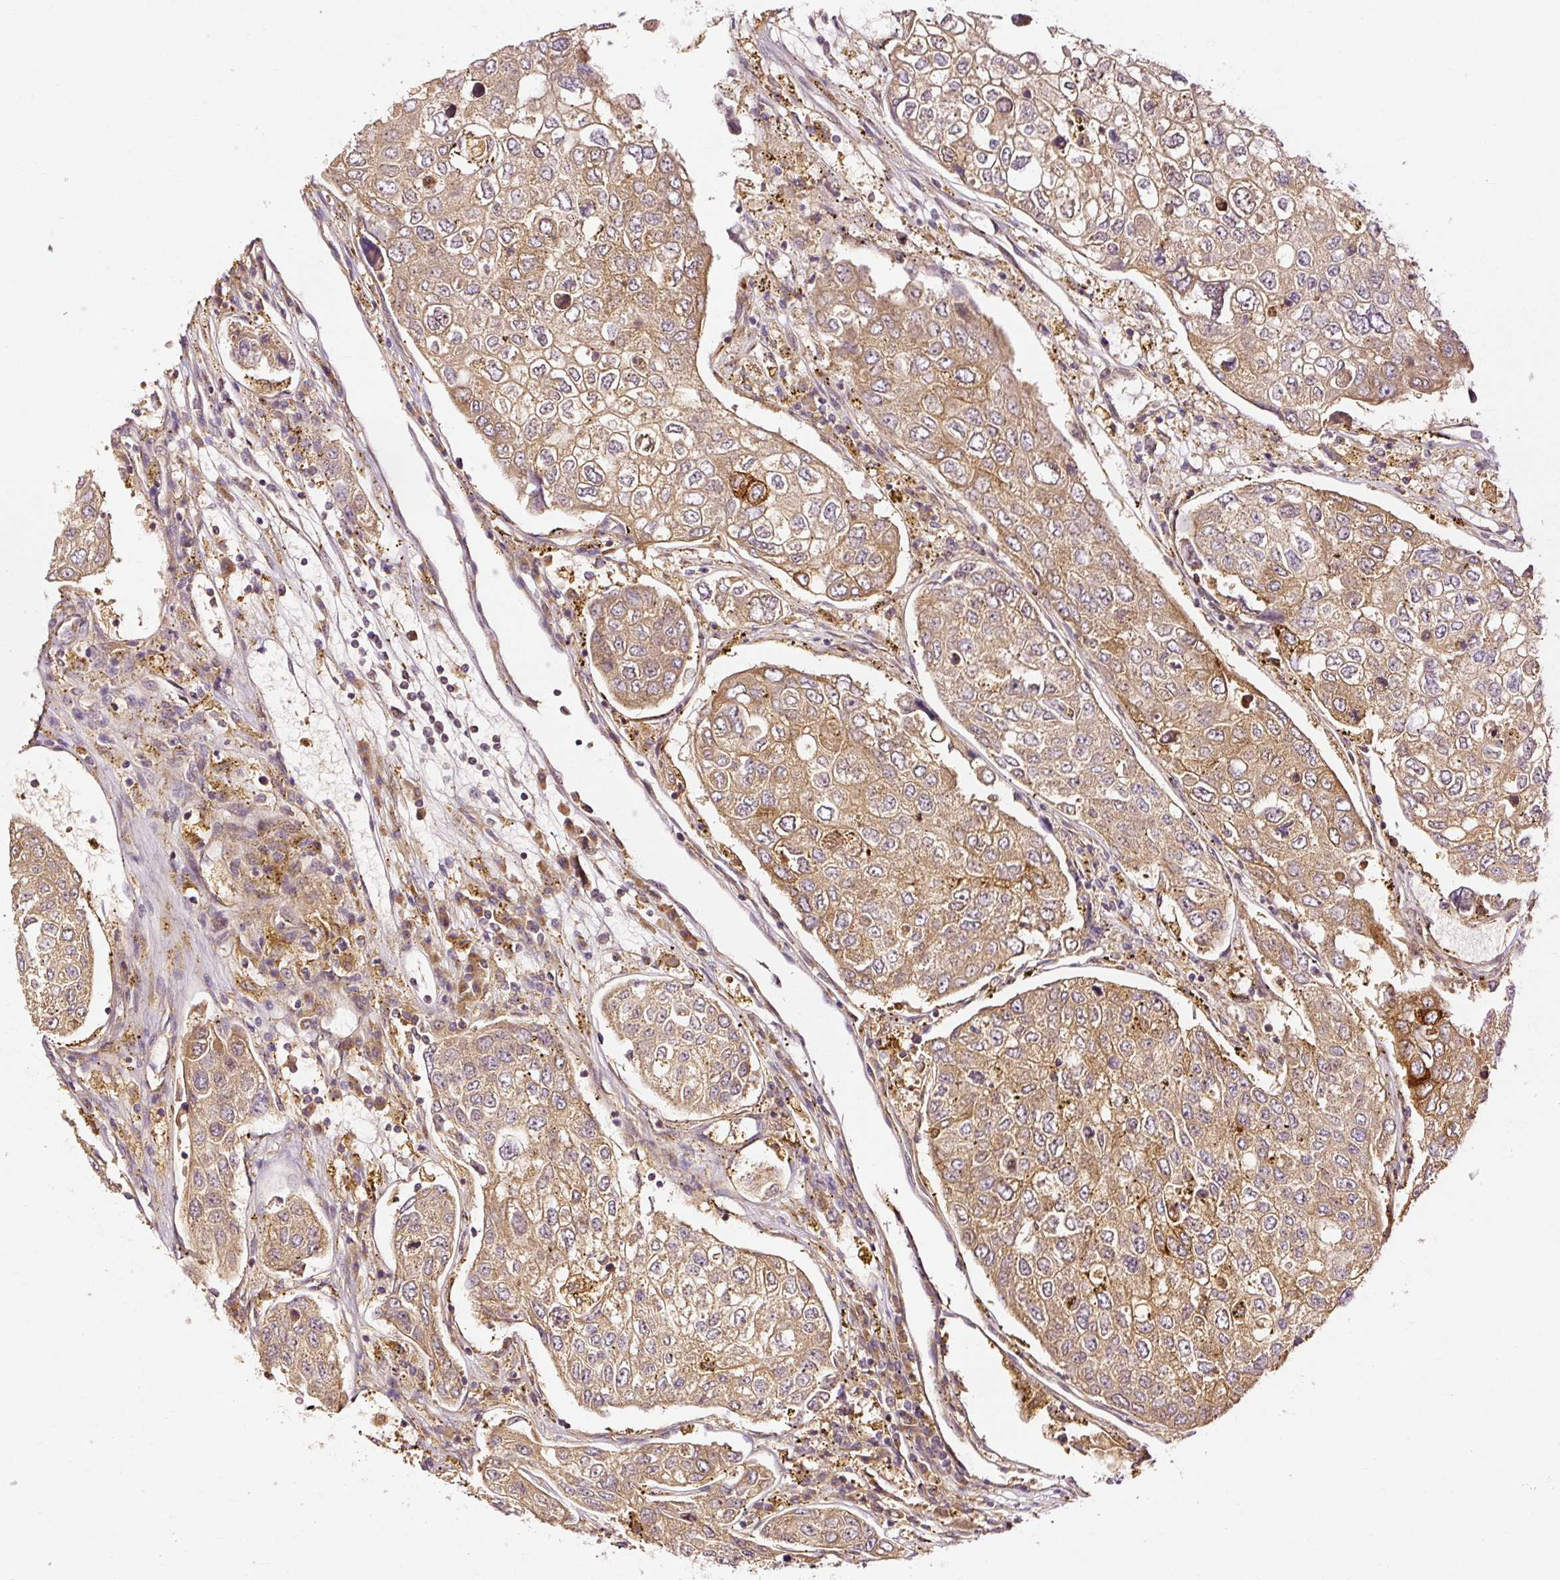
{"staining": {"intensity": "moderate", "quantity": ">75%", "location": "cytoplasmic/membranous"}, "tissue": "urothelial cancer", "cell_type": "Tumor cells", "image_type": "cancer", "snomed": [{"axis": "morphology", "description": "Urothelial carcinoma, High grade"}, {"axis": "topography", "description": "Lymph node"}, {"axis": "topography", "description": "Urinary bladder"}], "caption": "Urothelial carcinoma (high-grade) stained for a protein displays moderate cytoplasmic/membranous positivity in tumor cells. (brown staining indicates protein expression, while blue staining denotes nuclei).", "gene": "NAPA", "patient": {"sex": "male", "age": 51}}